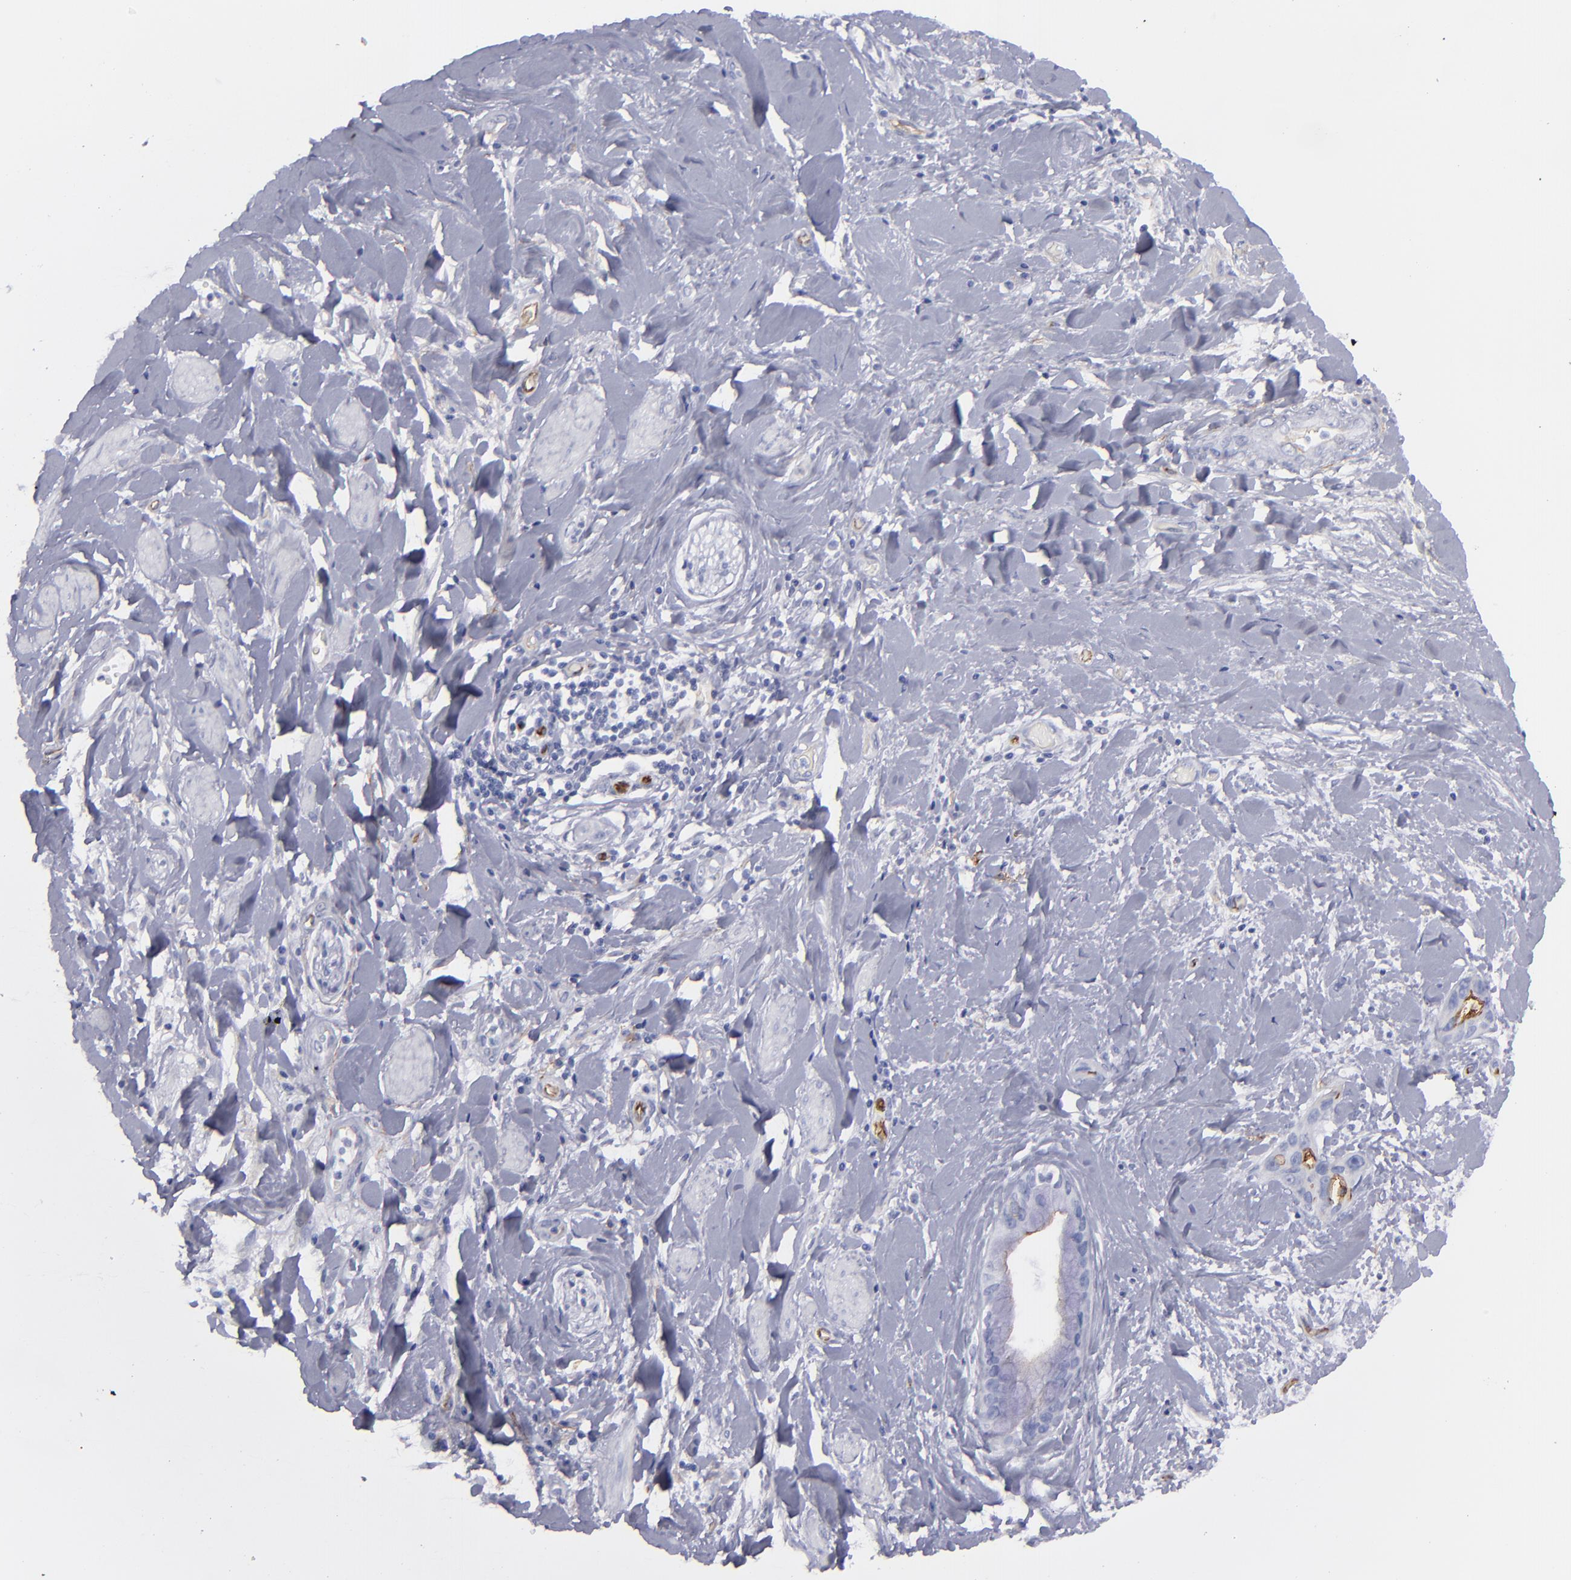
{"staining": {"intensity": "negative", "quantity": "none", "location": "none"}, "tissue": "liver cancer", "cell_type": "Tumor cells", "image_type": "cancer", "snomed": [{"axis": "morphology", "description": "Cholangiocarcinoma"}, {"axis": "topography", "description": "Liver"}], "caption": "Liver cancer (cholangiocarcinoma) was stained to show a protein in brown. There is no significant expression in tumor cells.", "gene": "ACE", "patient": {"sex": "female", "age": 65}}